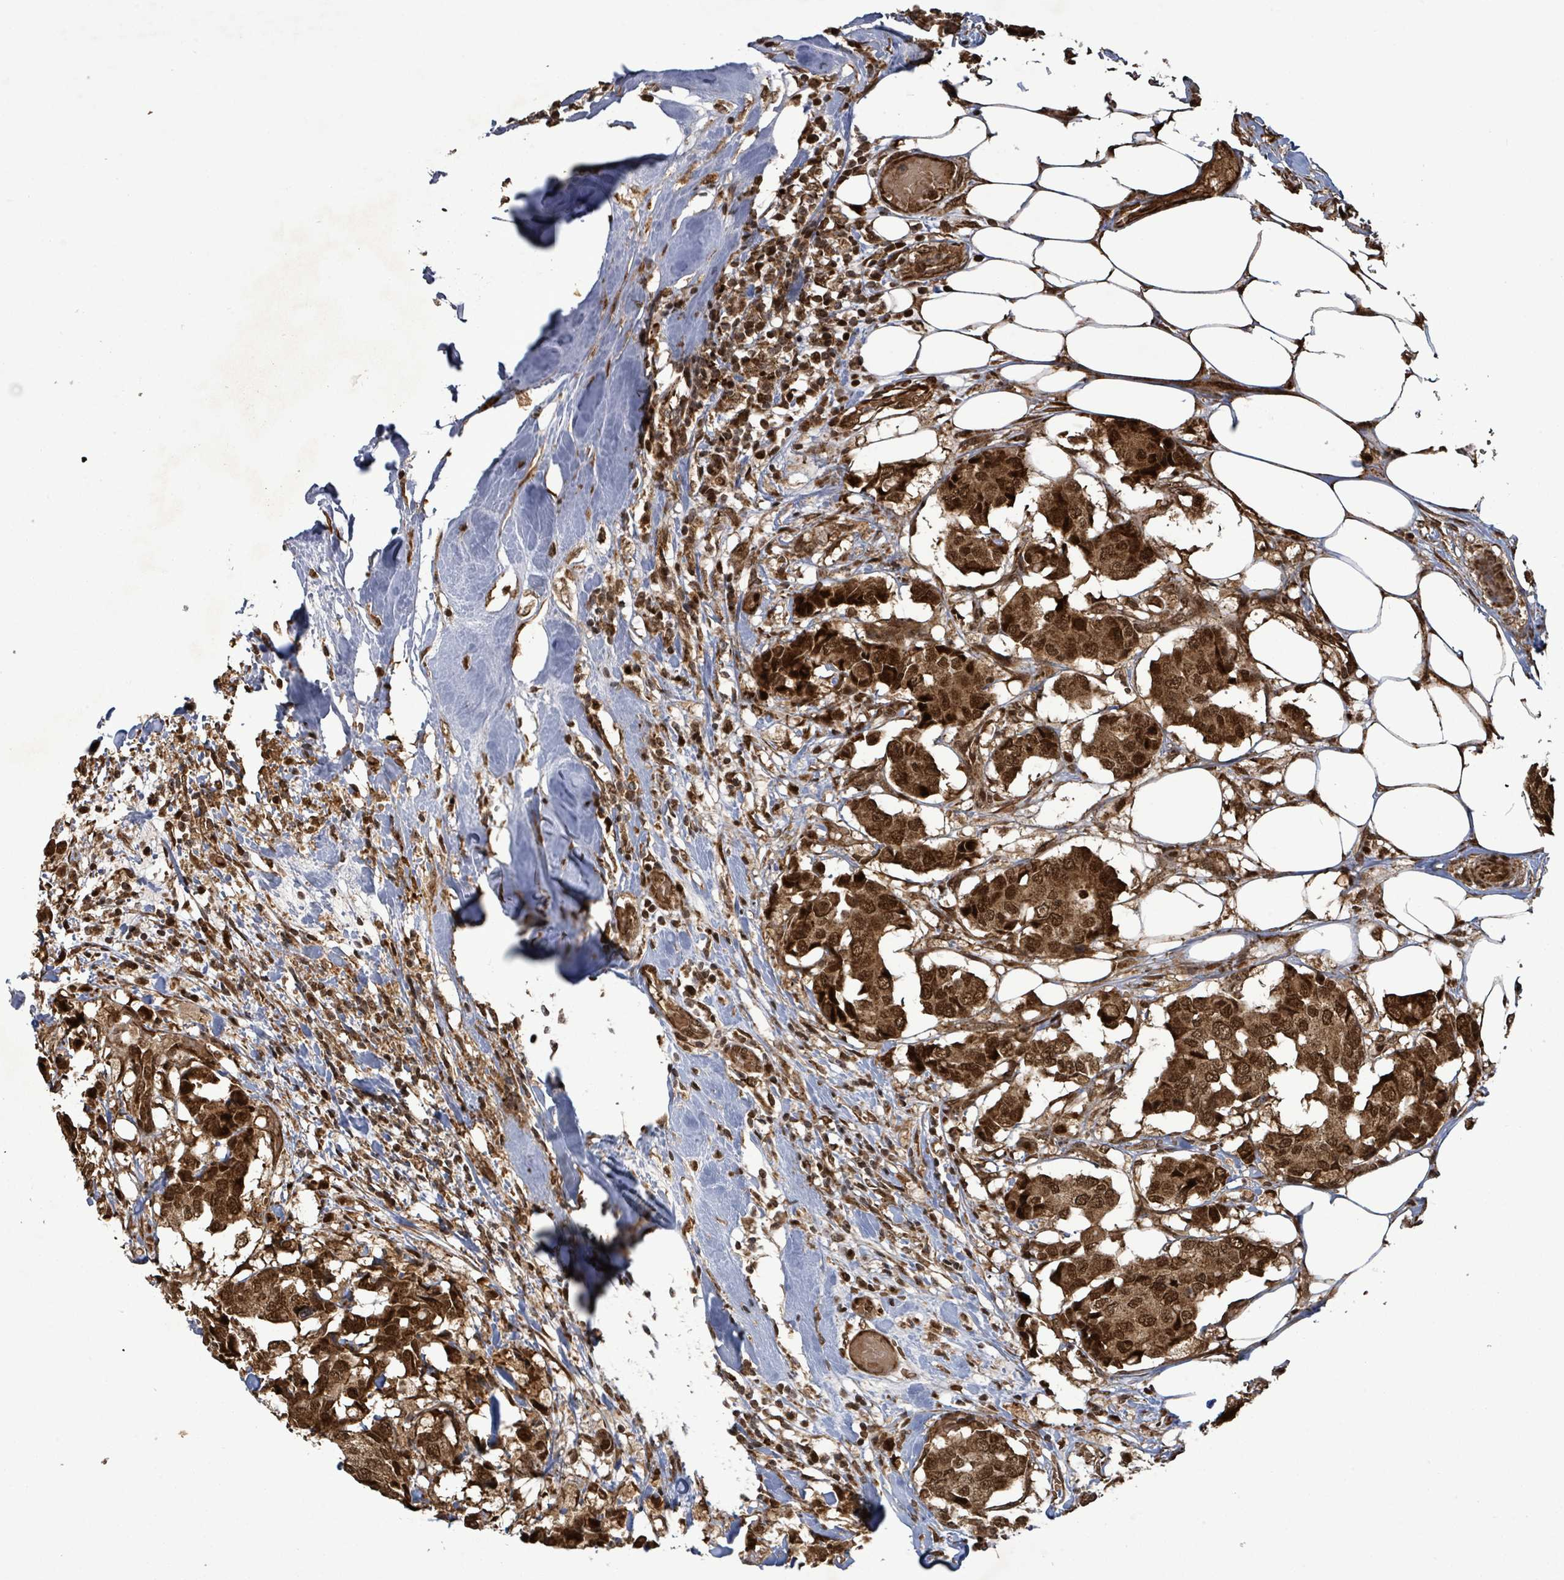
{"staining": {"intensity": "strong", "quantity": ">75%", "location": "cytoplasmic/membranous,nuclear"}, "tissue": "breast cancer", "cell_type": "Tumor cells", "image_type": "cancer", "snomed": [{"axis": "morphology", "description": "Duct carcinoma"}, {"axis": "topography", "description": "Breast"}], "caption": "Protein analysis of breast cancer tissue exhibits strong cytoplasmic/membranous and nuclear positivity in about >75% of tumor cells.", "gene": "PATZ1", "patient": {"sex": "female", "age": 75}}